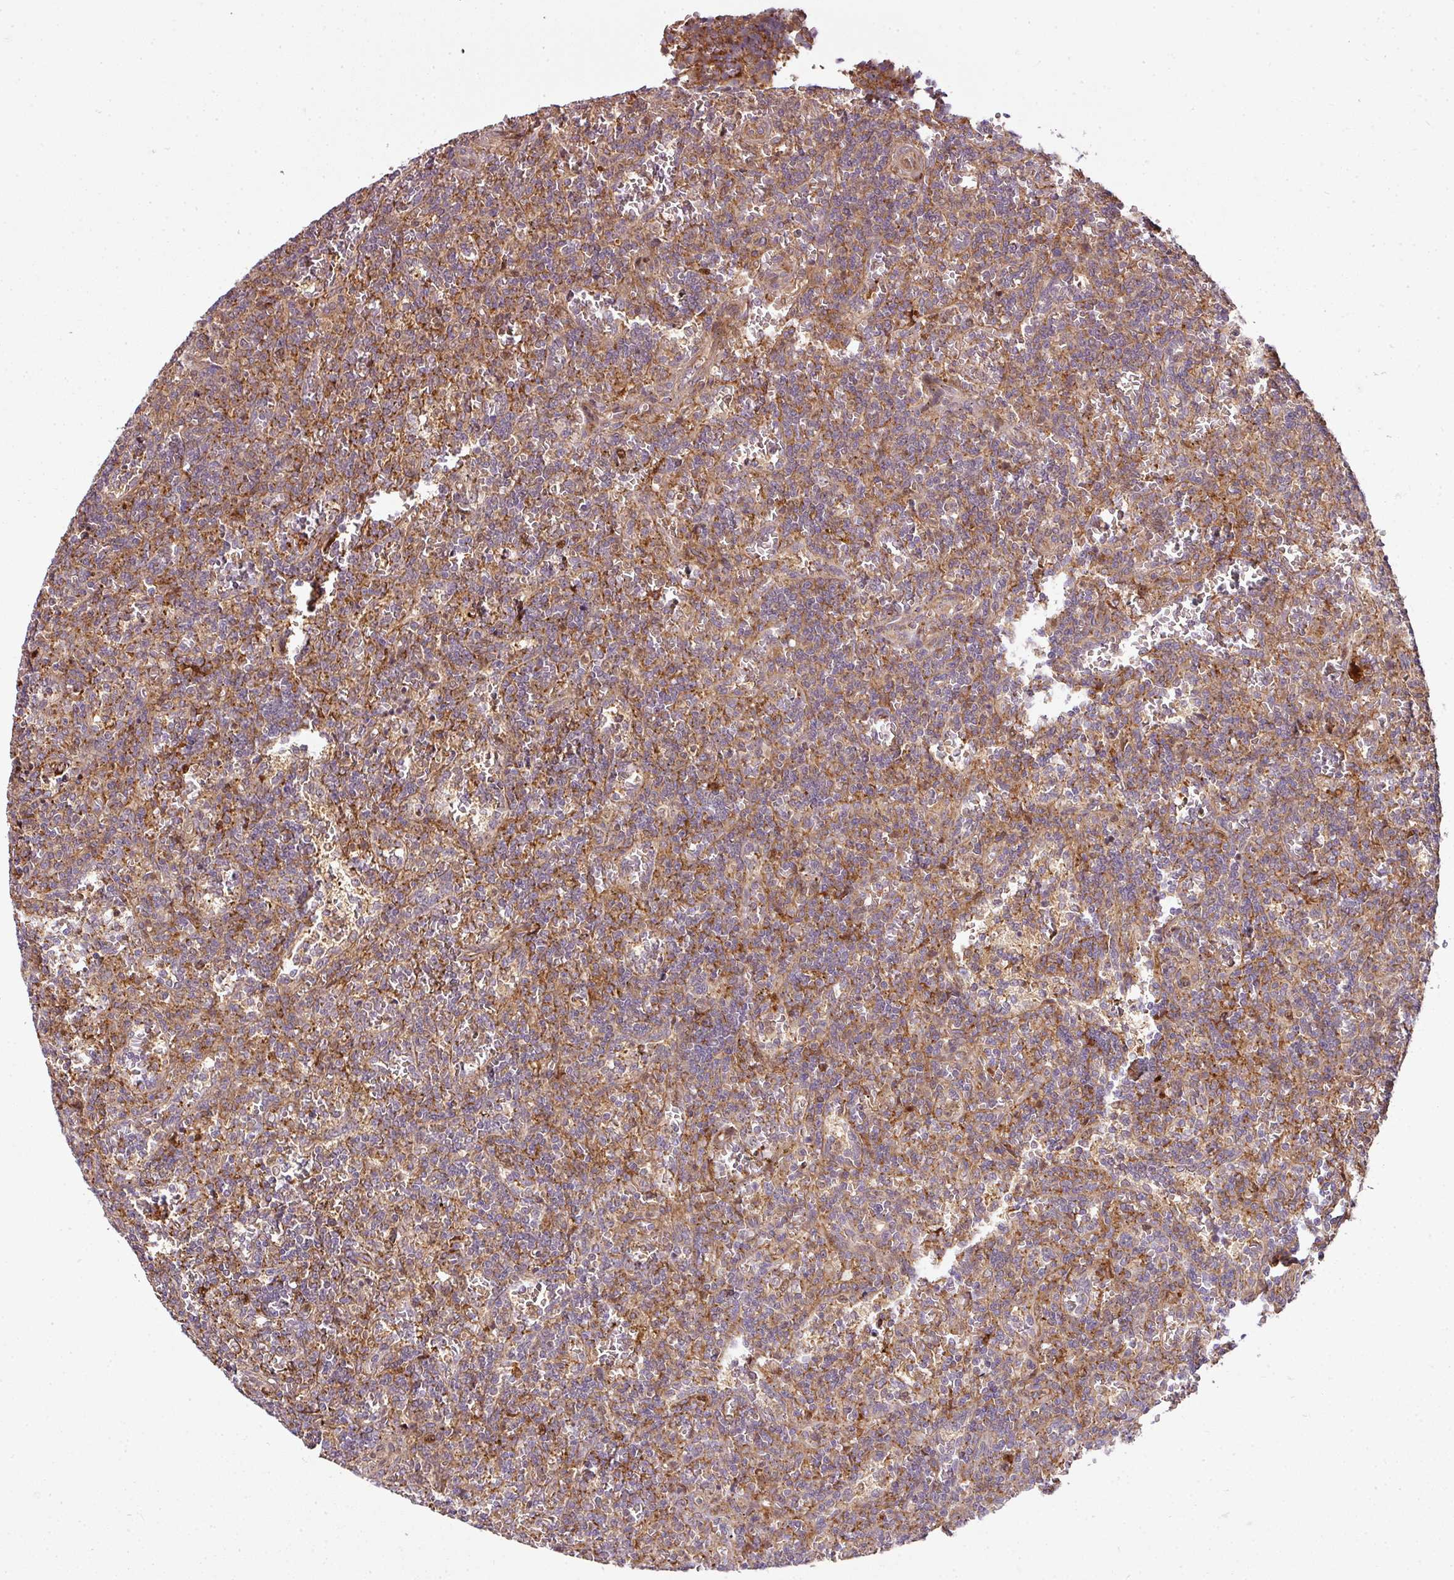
{"staining": {"intensity": "weak", "quantity": "<25%", "location": "cytoplasmic/membranous"}, "tissue": "lymphoma", "cell_type": "Tumor cells", "image_type": "cancer", "snomed": [{"axis": "morphology", "description": "Malignant lymphoma, non-Hodgkin's type, Low grade"}, {"axis": "topography", "description": "Spleen"}], "caption": "Immunohistochemistry micrograph of human lymphoma stained for a protein (brown), which displays no staining in tumor cells. (DAB (3,3'-diaminobenzidine) IHC with hematoxylin counter stain).", "gene": "ATAT1", "patient": {"sex": "male", "age": 73}}